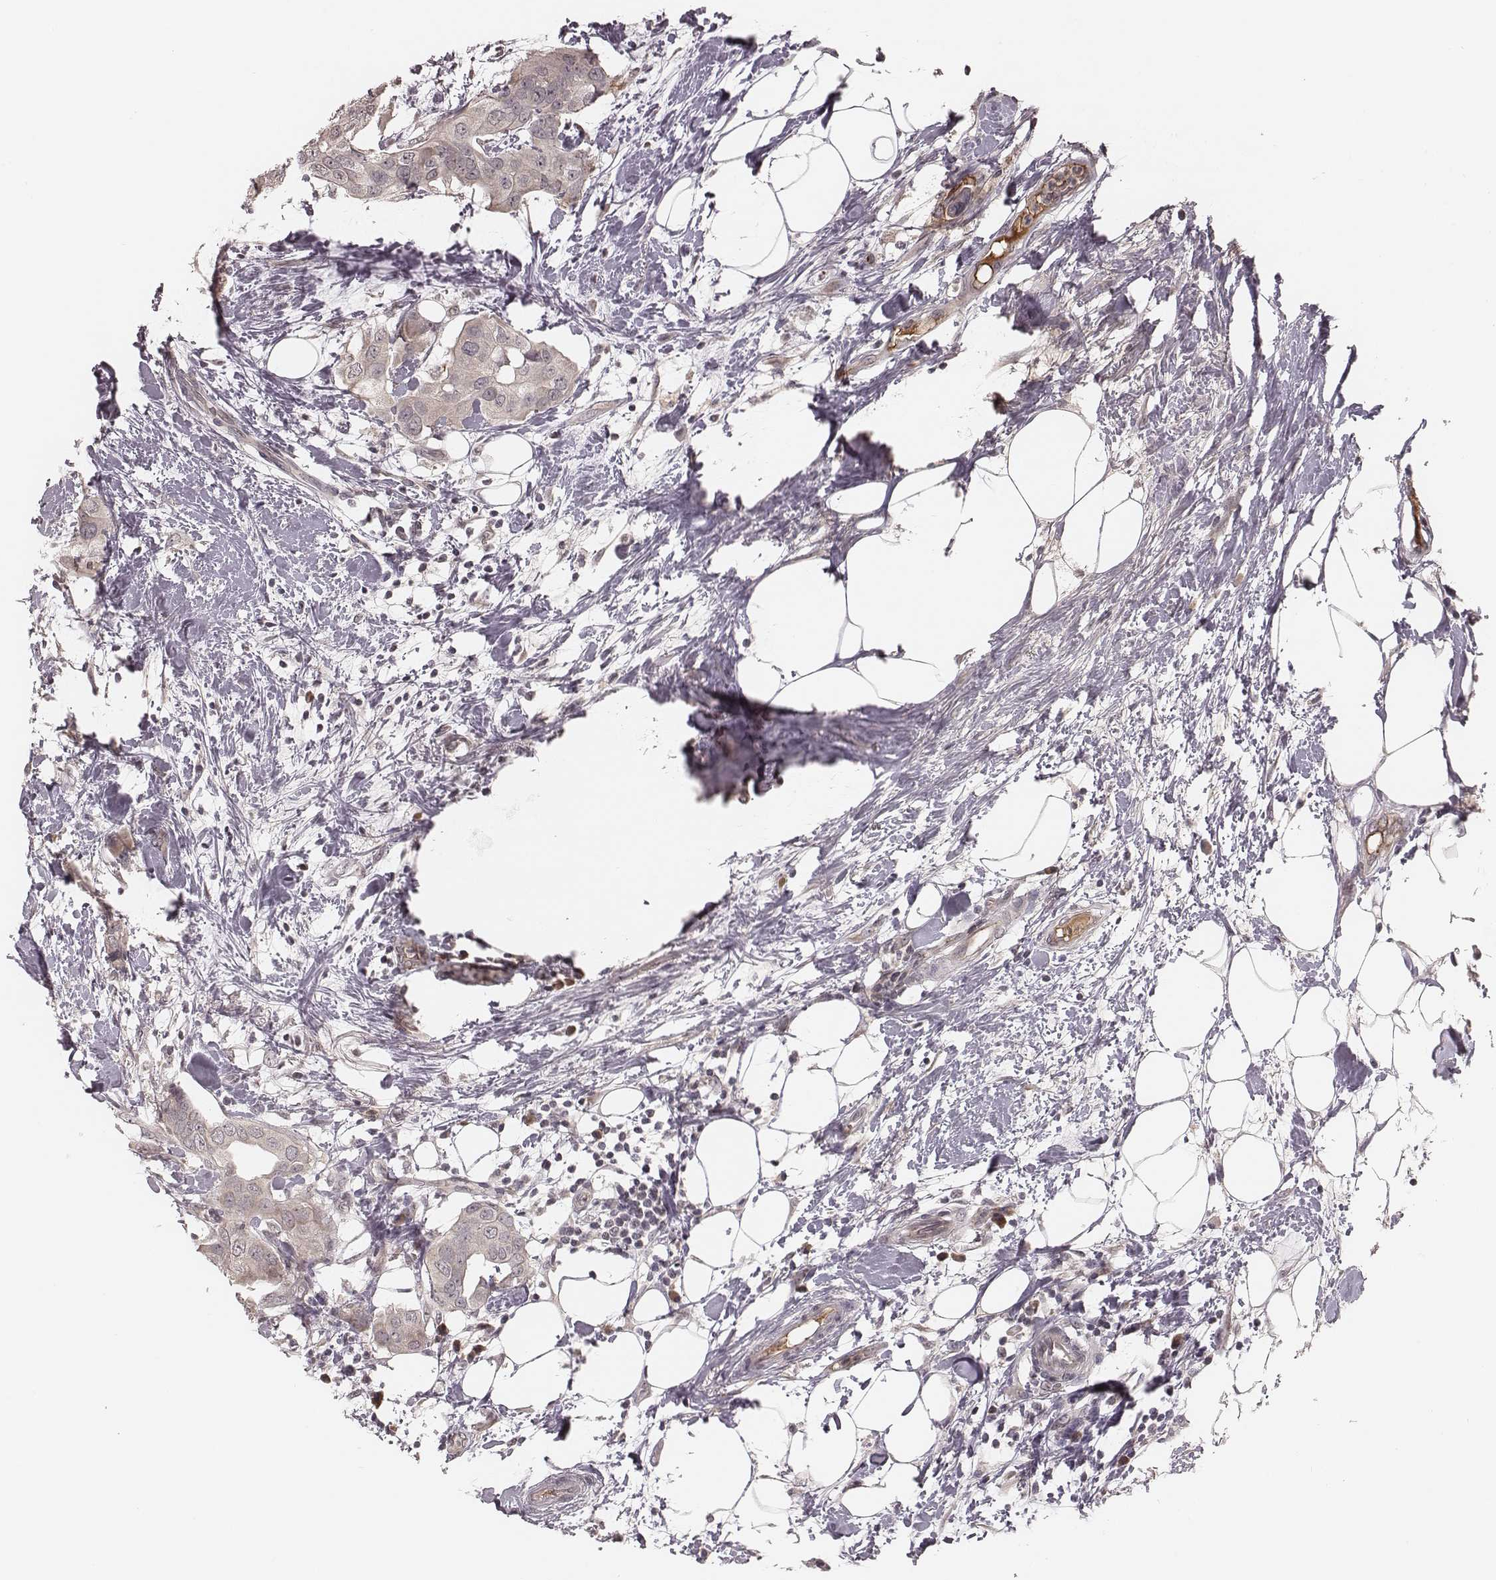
{"staining": {"intensity": "negative", "quantity": "none", "location": "none"}, "tissue": "breast cancer", "cell_type": "Tumor cells", "image_type": "cancer", "snomed": [{"axis": "morphology", "description": "Normal tissue, NOS"}, {"axis": "morphology", "description": "Duct carcinoma"}, {"axis": "topography", "description": "Breast"}], "caption": "The immunohistochemistry image has no significant staining in tumor cells of infiltrating ductal carcinoma (breast) tissue. Nuclei are stained in blue.", "gene": "IL5", "patient": {"sex": "female", "age": 40}}